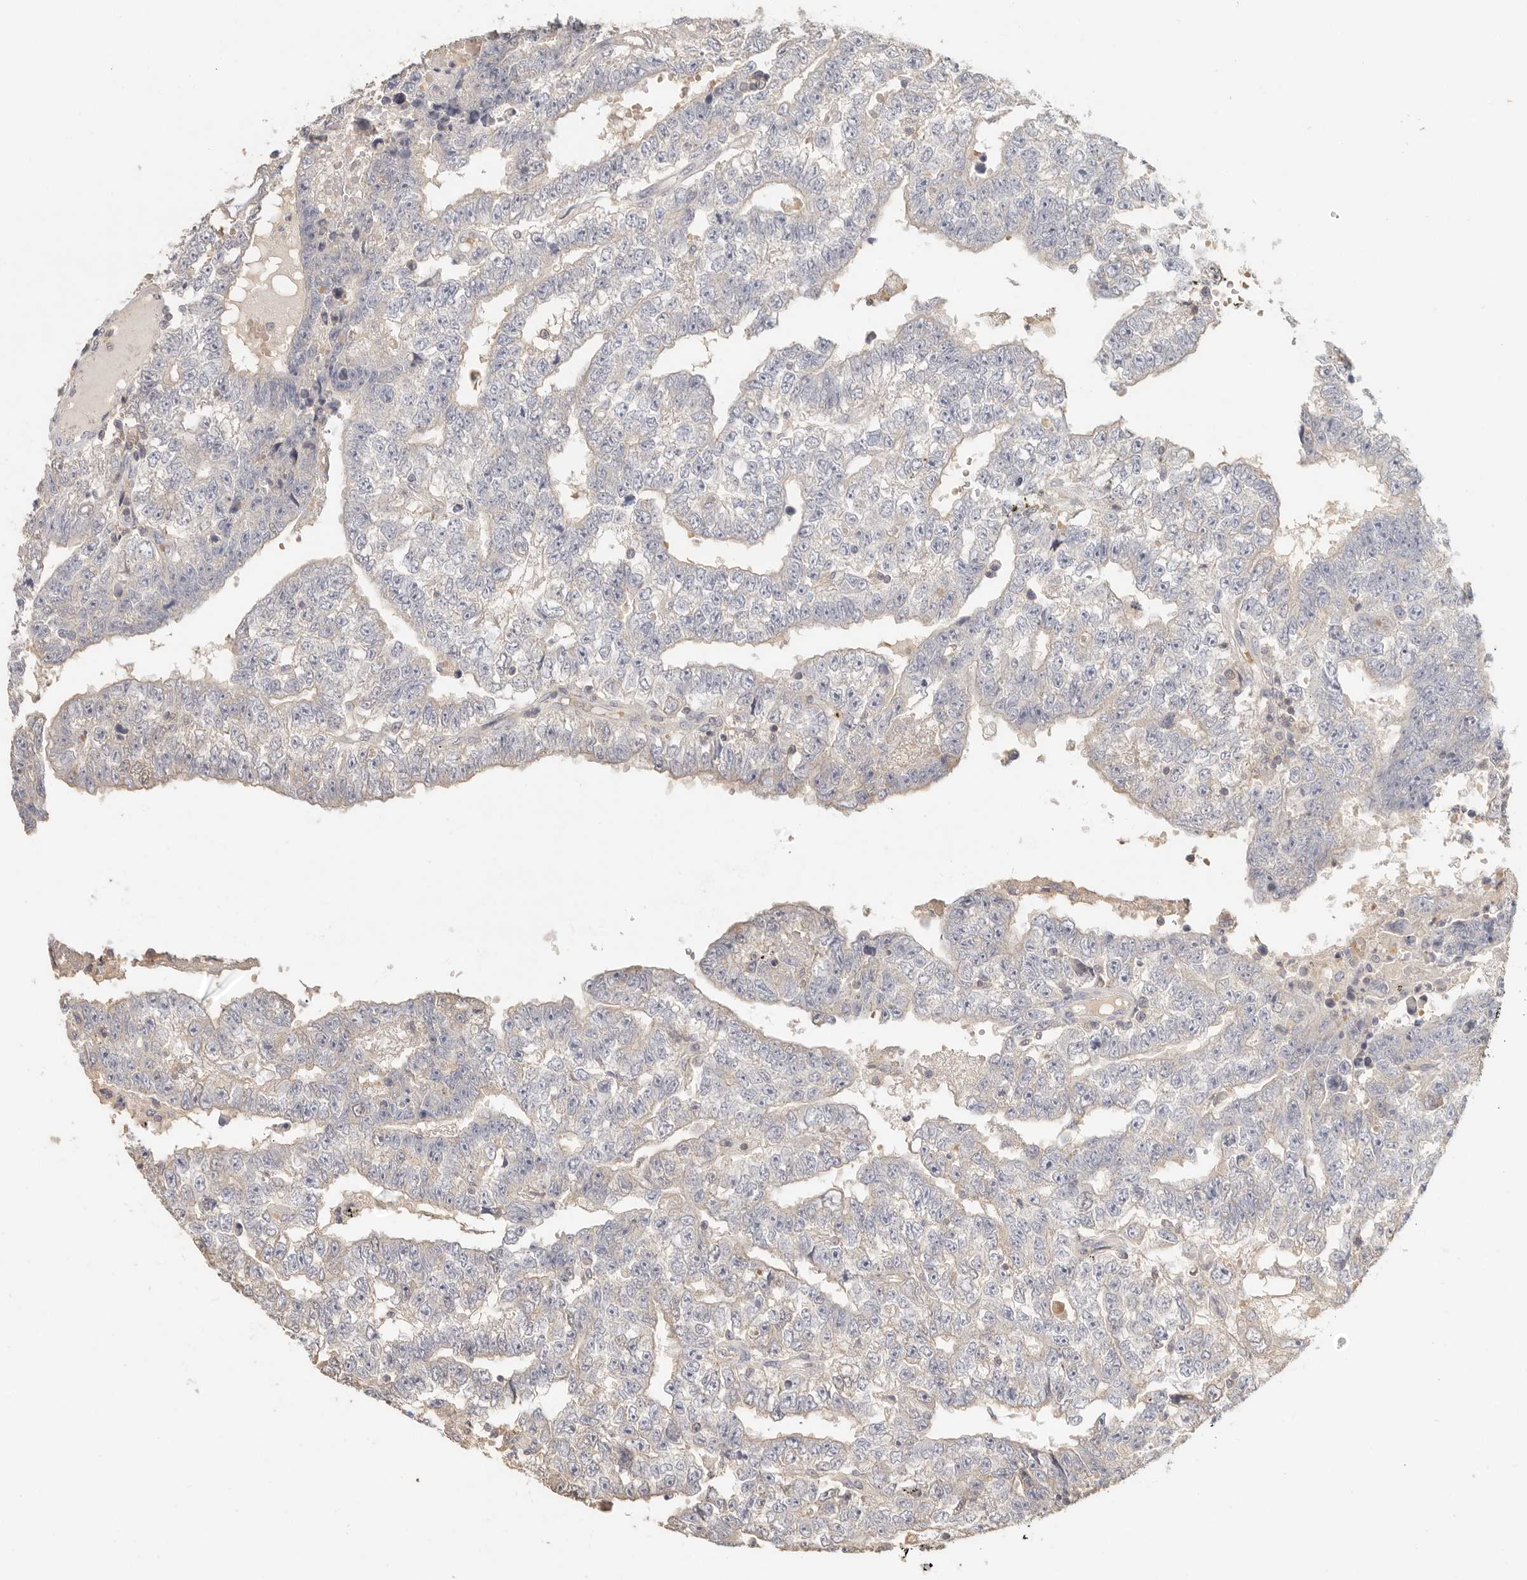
{"staining": {"intensity": "negative", "quantity": "none", "location": "none"}, "tissue": "testis cancer", "cell_type": "Tumor cells", "image_type": "cancer", "snomed": [{"axis": "morphology", "description": "Carcinoma, Embryonal, NOS"}, {"axis": "topography", "description": "Testis"}], "caption": "High power microscopy photomicrograph of an IHC micrograph of embryonal carcinoma (testis), revealing no significant staining in tumor cells.", "gene": "CSK", "patient": {"sex": "male", "age": 25}}